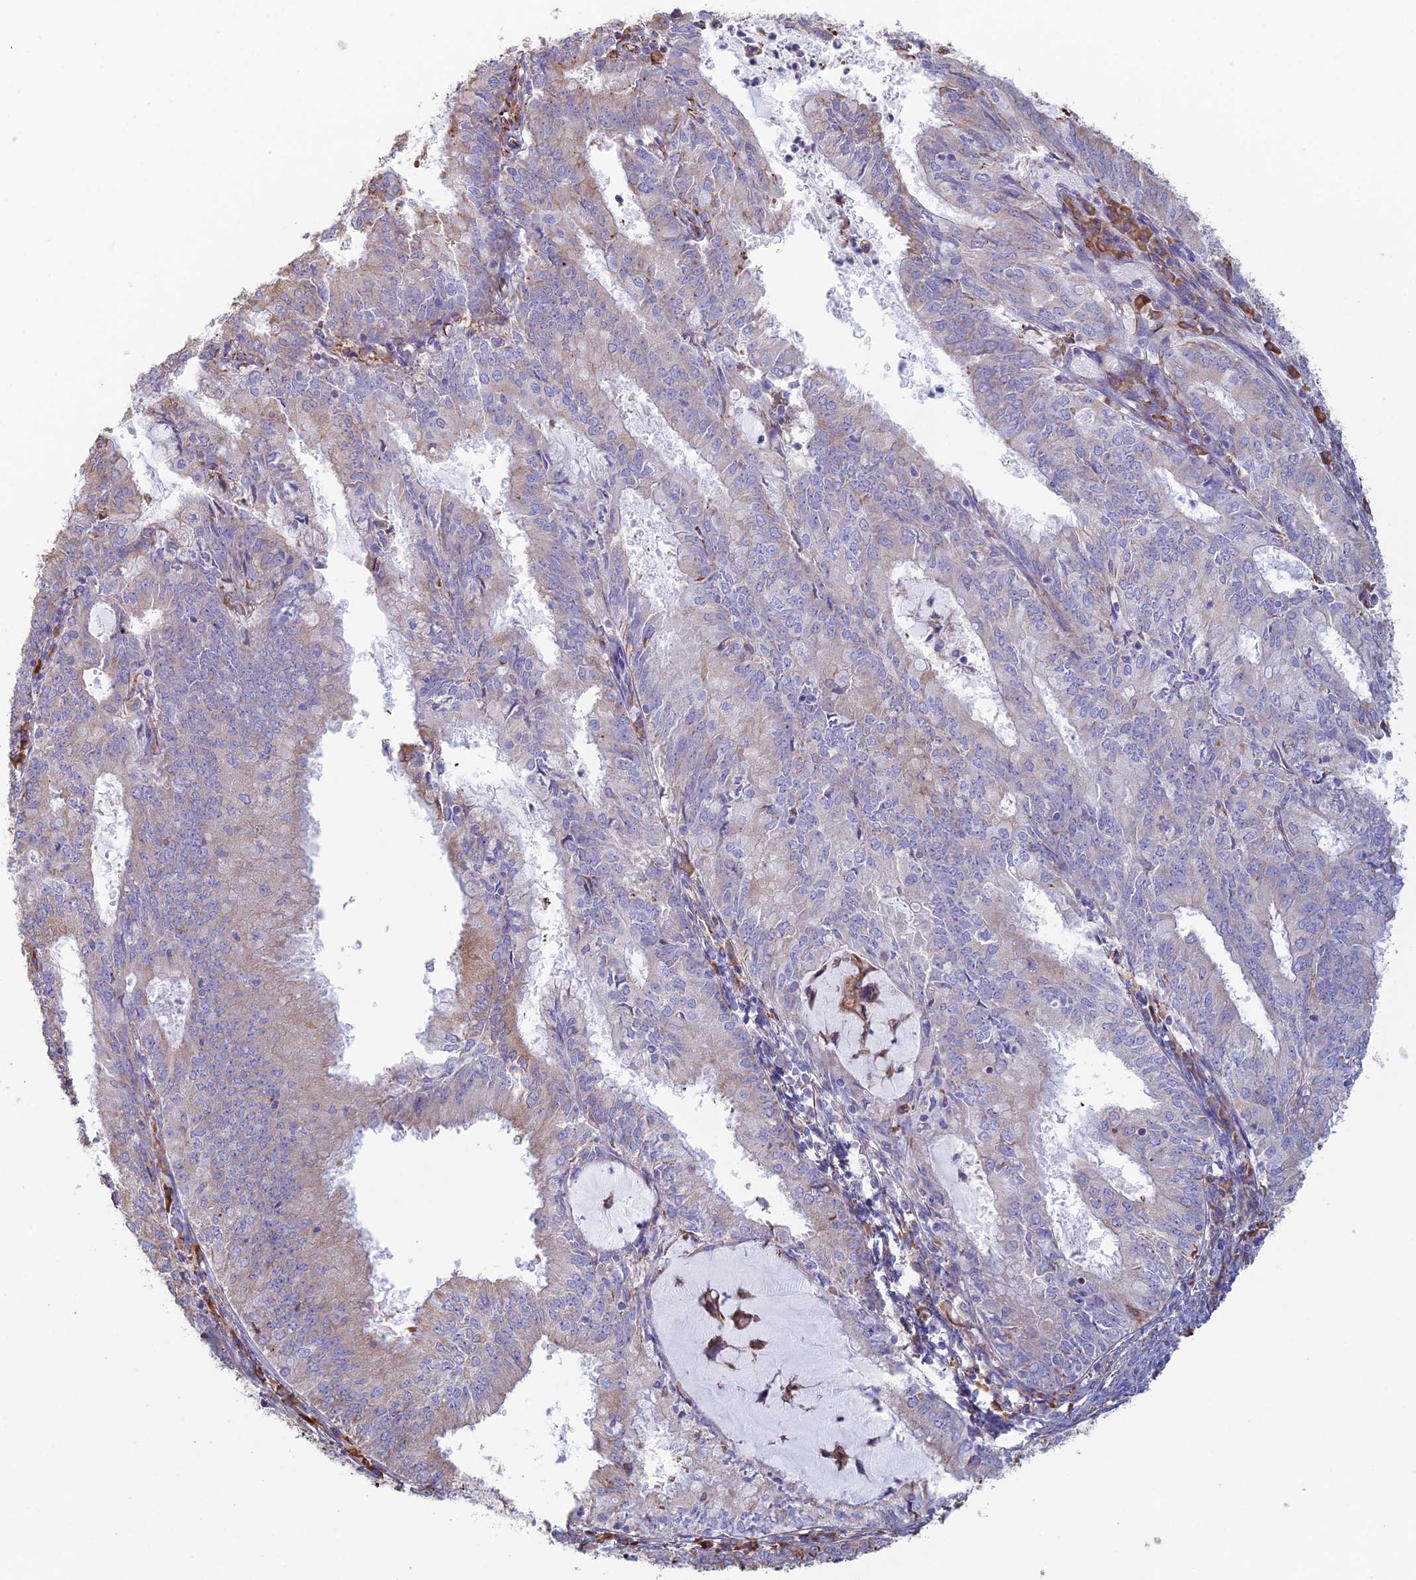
{"staining": {"intensity": "weak", "quantity": "<25%", "location": "cytoplasmic/membranous"}, "tissue": "endometrial cancer", "cell_type": "Tumor cells", "image_type": "cancer", "snomed": [{"axis": "morphology", "description": "Adenocarcinoma, NOS"}, {"axis": "topography", "description": "Endometrium"}], "caption": "DAB immunohistochemical staining of endometrial cancer (adenocarcinoma) displays no significant expression in tumor cells.", "gene": "CLVS2", "patient": {"sex": "female", "age": 57}}